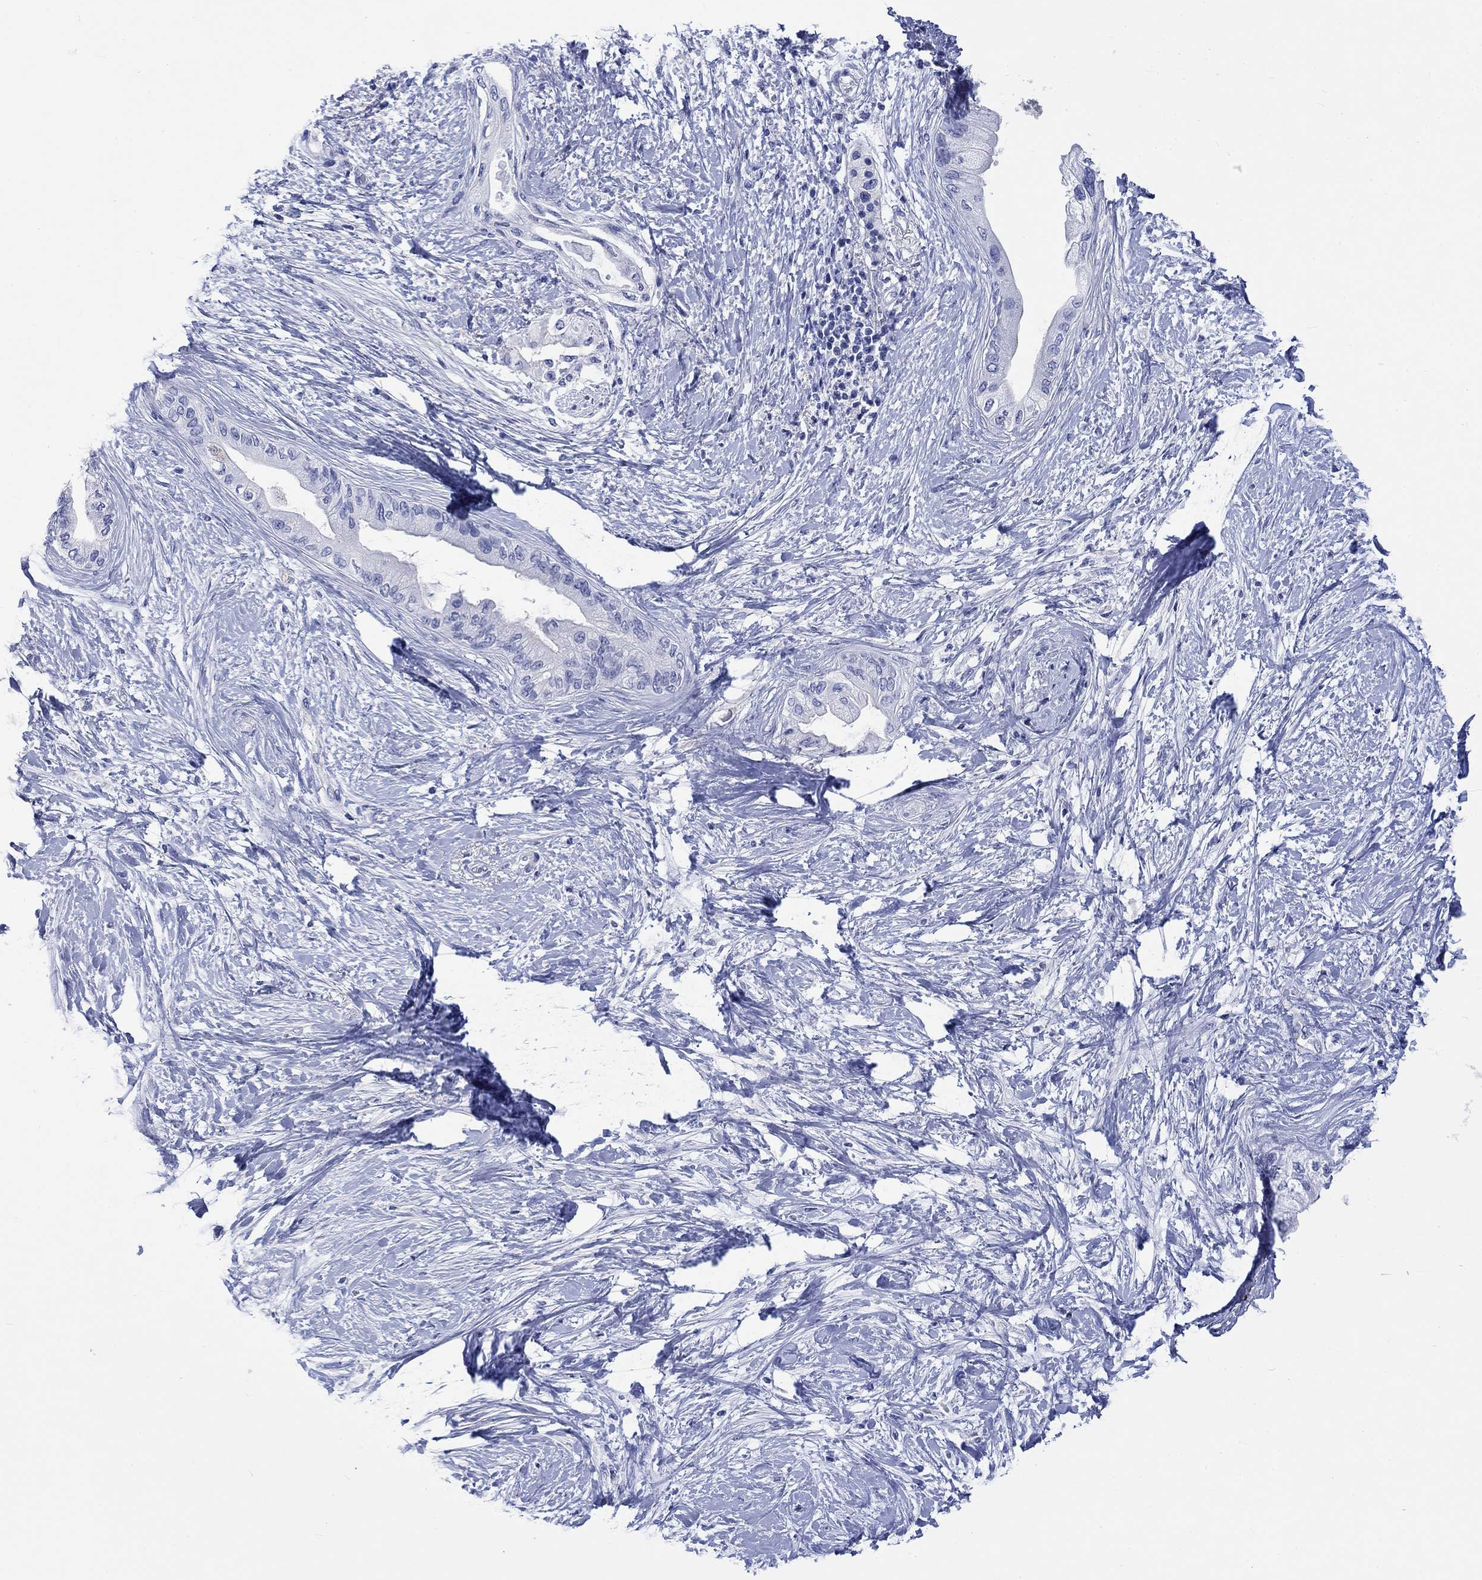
{"staining": {"intensity": "negative", "quantity": "none", "location": "none"}, "tissue": "pancreatic cancer", "cell_type": "Tumor cells", "image_type": "cancer", "snomed": [{"axis": "morphology", "description": "Normal tissue, NOS"}, {"axis": "morphology", "description": "Adenocarcinoma, NOS"}, {"axis": "topography", "description": "Pancreas"}, {"axis": "topography", "description": "Duodenum"}], "caption": "Photomicrograph shows no significant protein positivity in tumor cells of pancreatic cancer.", "gene": "CACNG3", "patient": {"sex": "female", "age": 60}}